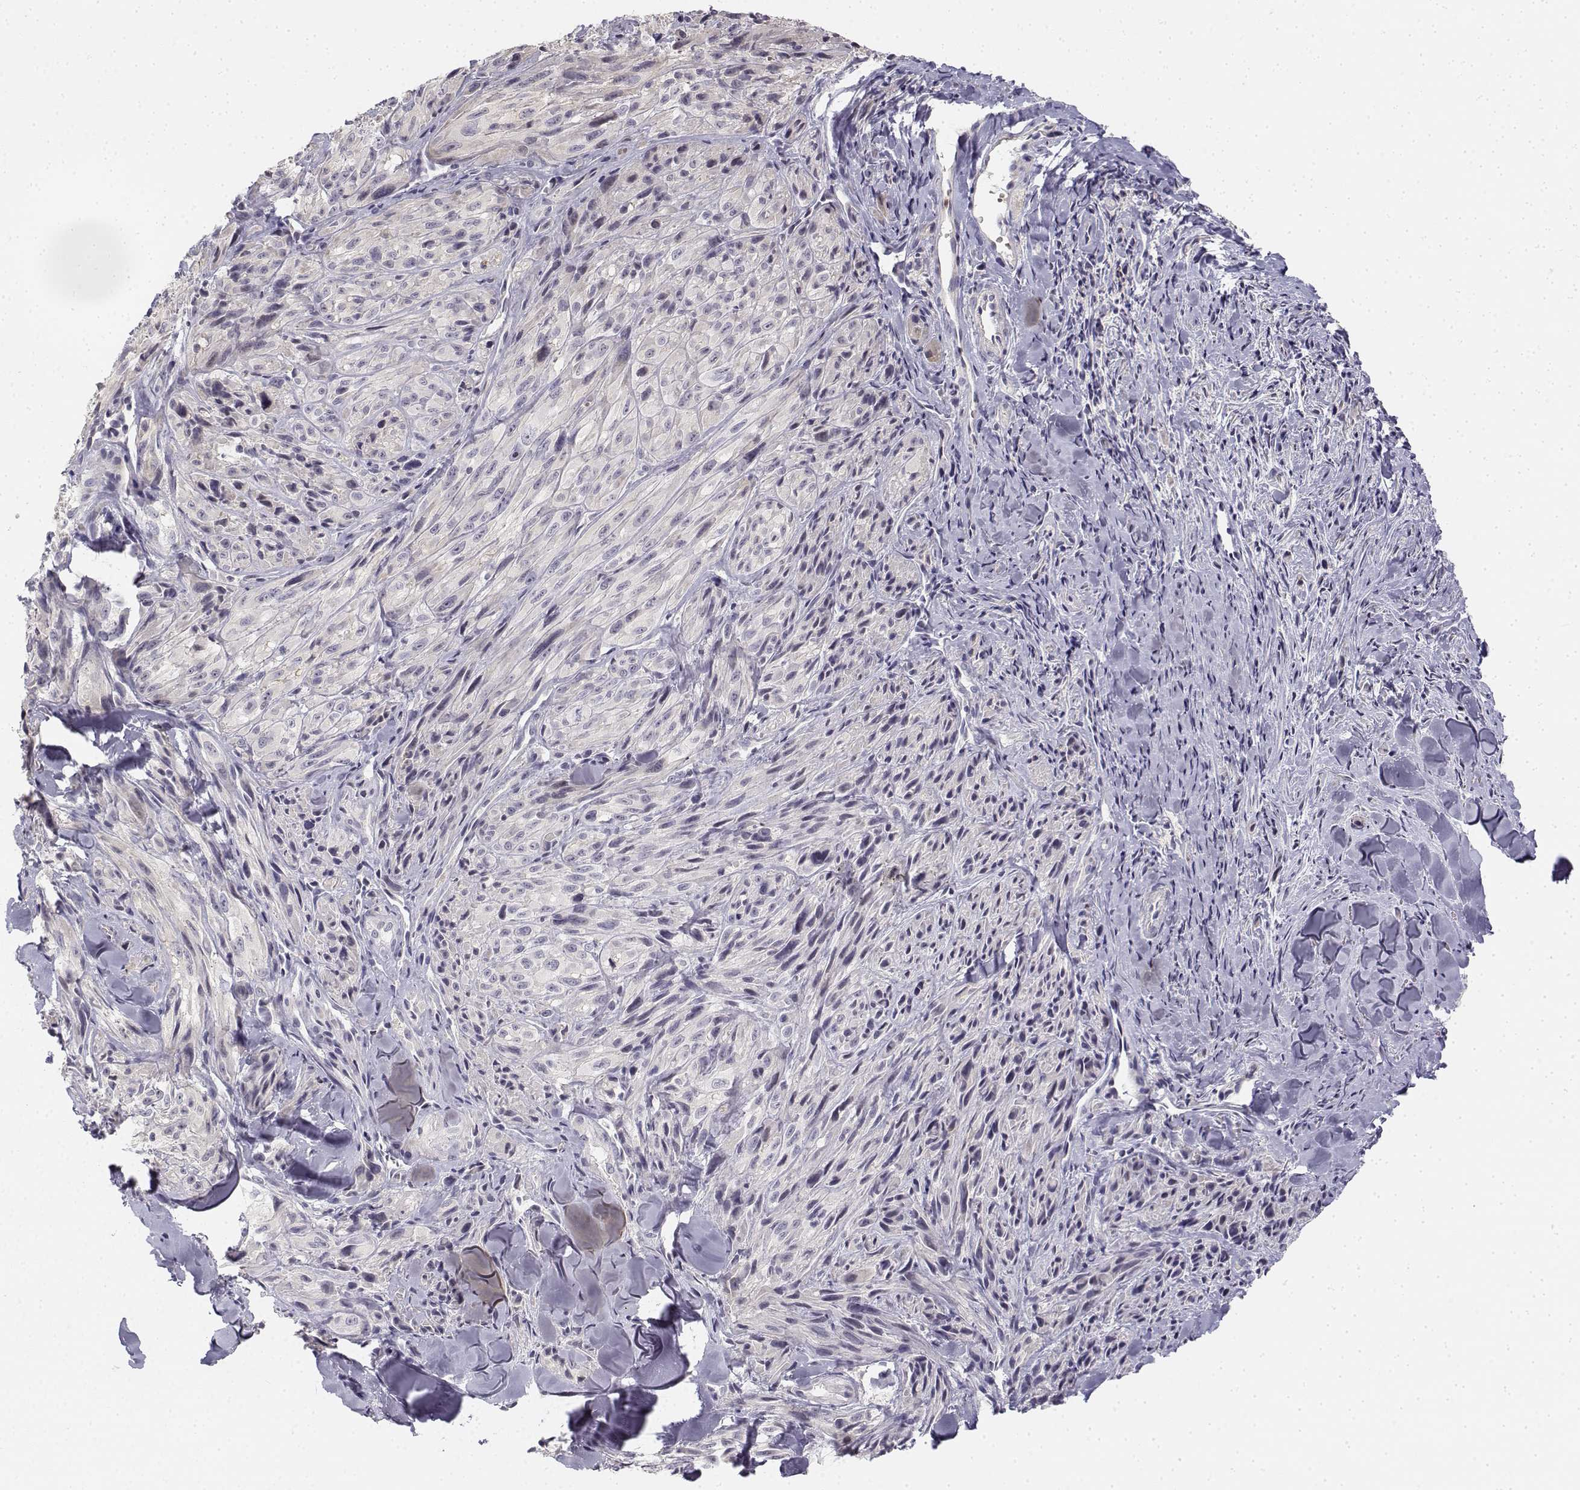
{"staining": {"intensity": "negative", "quantity": "none", "location": "none"}, "tissue": "melanoma", "cell_type": "Tumor cells", "image_type": "cancer", "snomed": [{"axis": "morphology", "description": "Malignant melanoma, NOS"}, {"axis": "topography", "description": "Skin"}], "caption": "This is a histopathology image of immunohistochemistry staining of malignant melanoma, which shows no positivity in tumor cells.", "gene": "GLIPR1L2", "patient": {"sex": "male", "age": 67}}